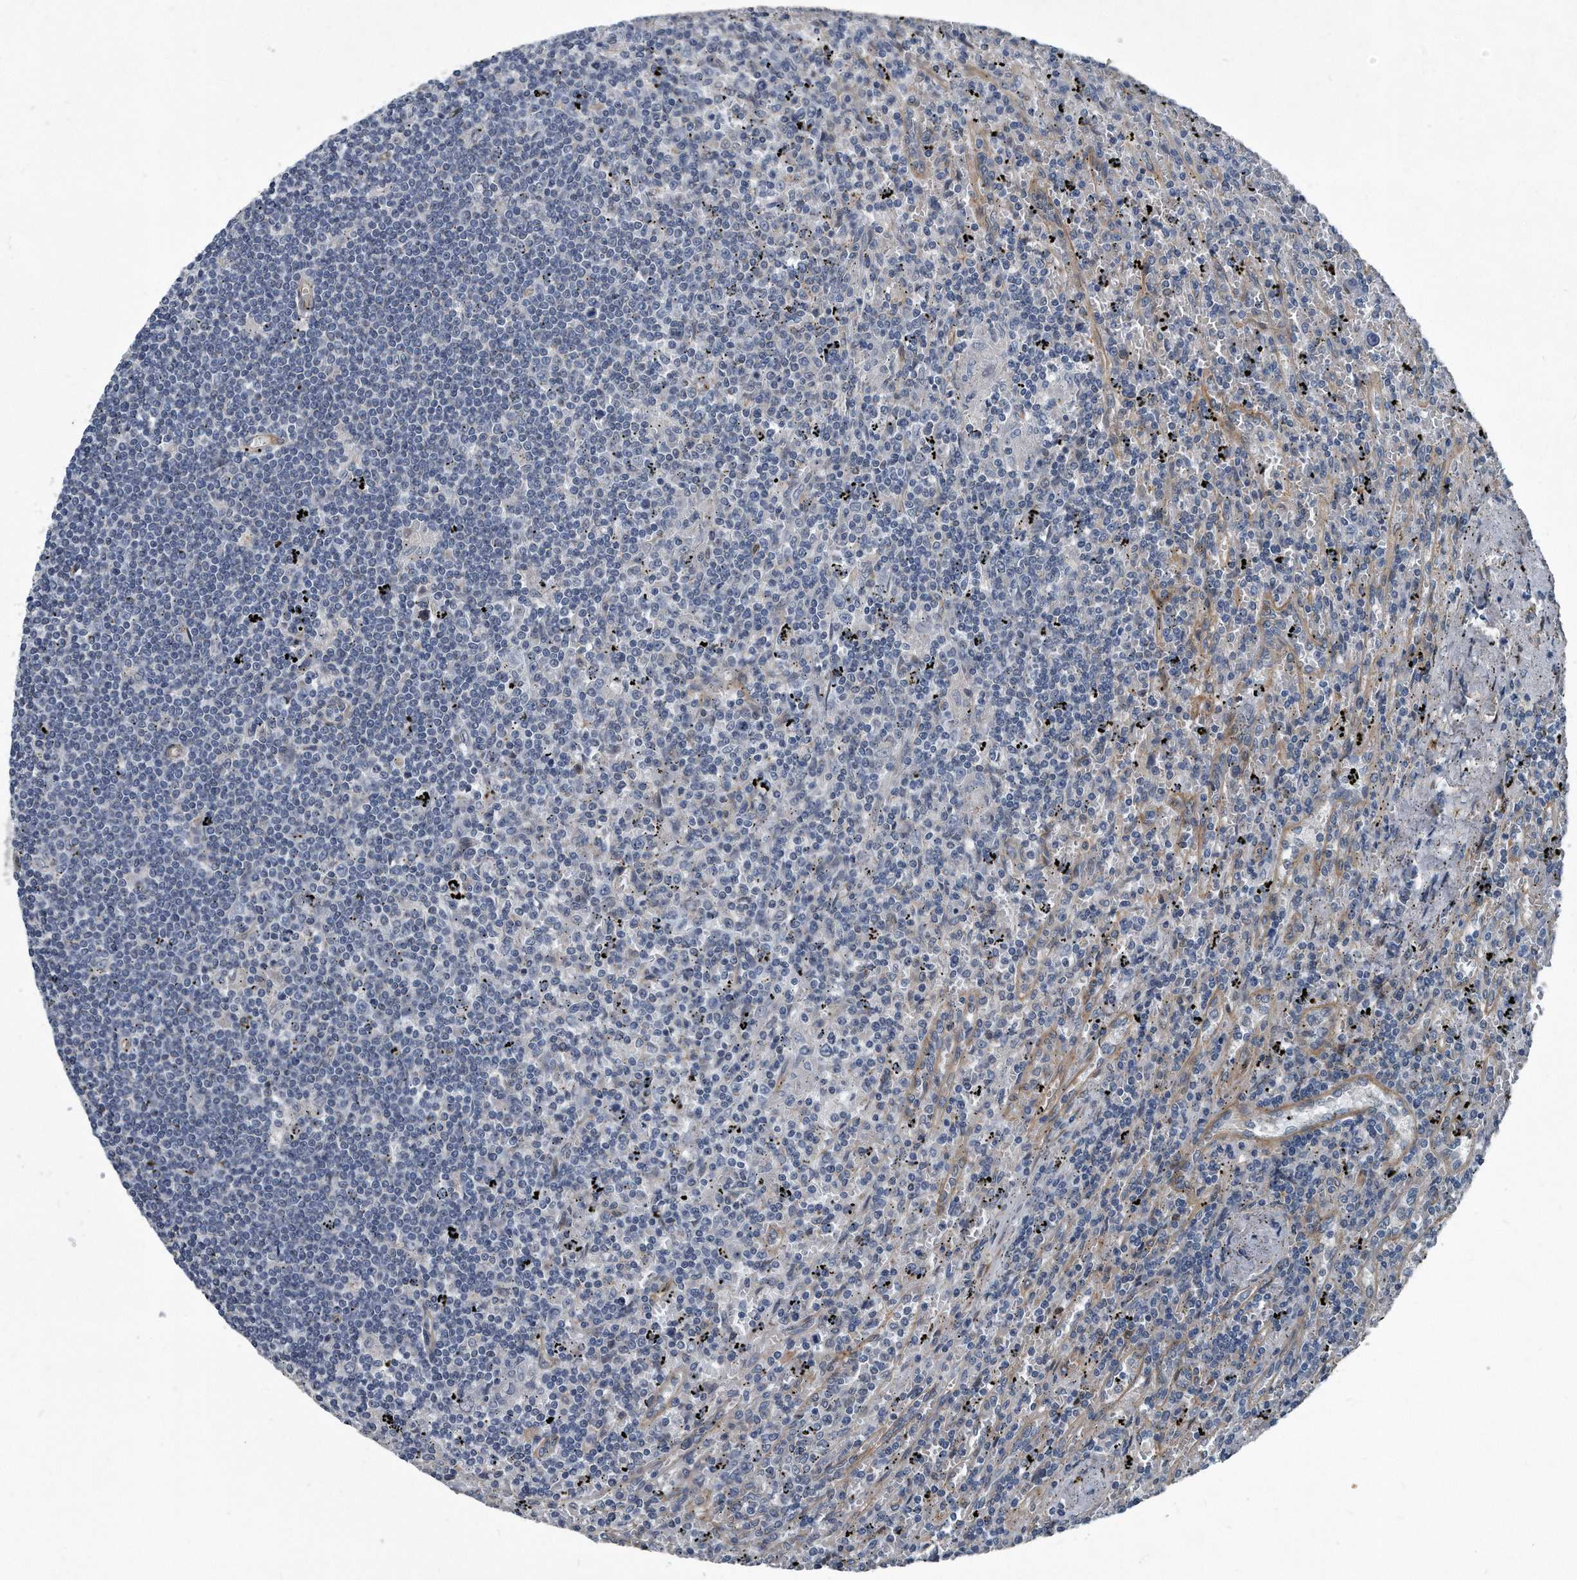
{"staining": {"intensity": "negative", "quantity": "none", "location": "none"}, "tissue": "lymphoma", "cell_type": "Tumor cells", "image_type": "cancer", "snomed": [{"axis": "morphology", "description": "Malignant lymphoma, non-Hodgkin's type, Low grade"}, {"axis": "topography", "description": "Spleen"}], "caption": "High power microscopy image of an immunohistochemistry (IHC) histopathology image of lymphoma, revealing no significant staining in tumor cells. The staining is performed using DAB brown chromogen with nuclei counter-stained in using hematoxylin.", "gene": "PLEC", "patient": {"sex": "male", "age": 76}}